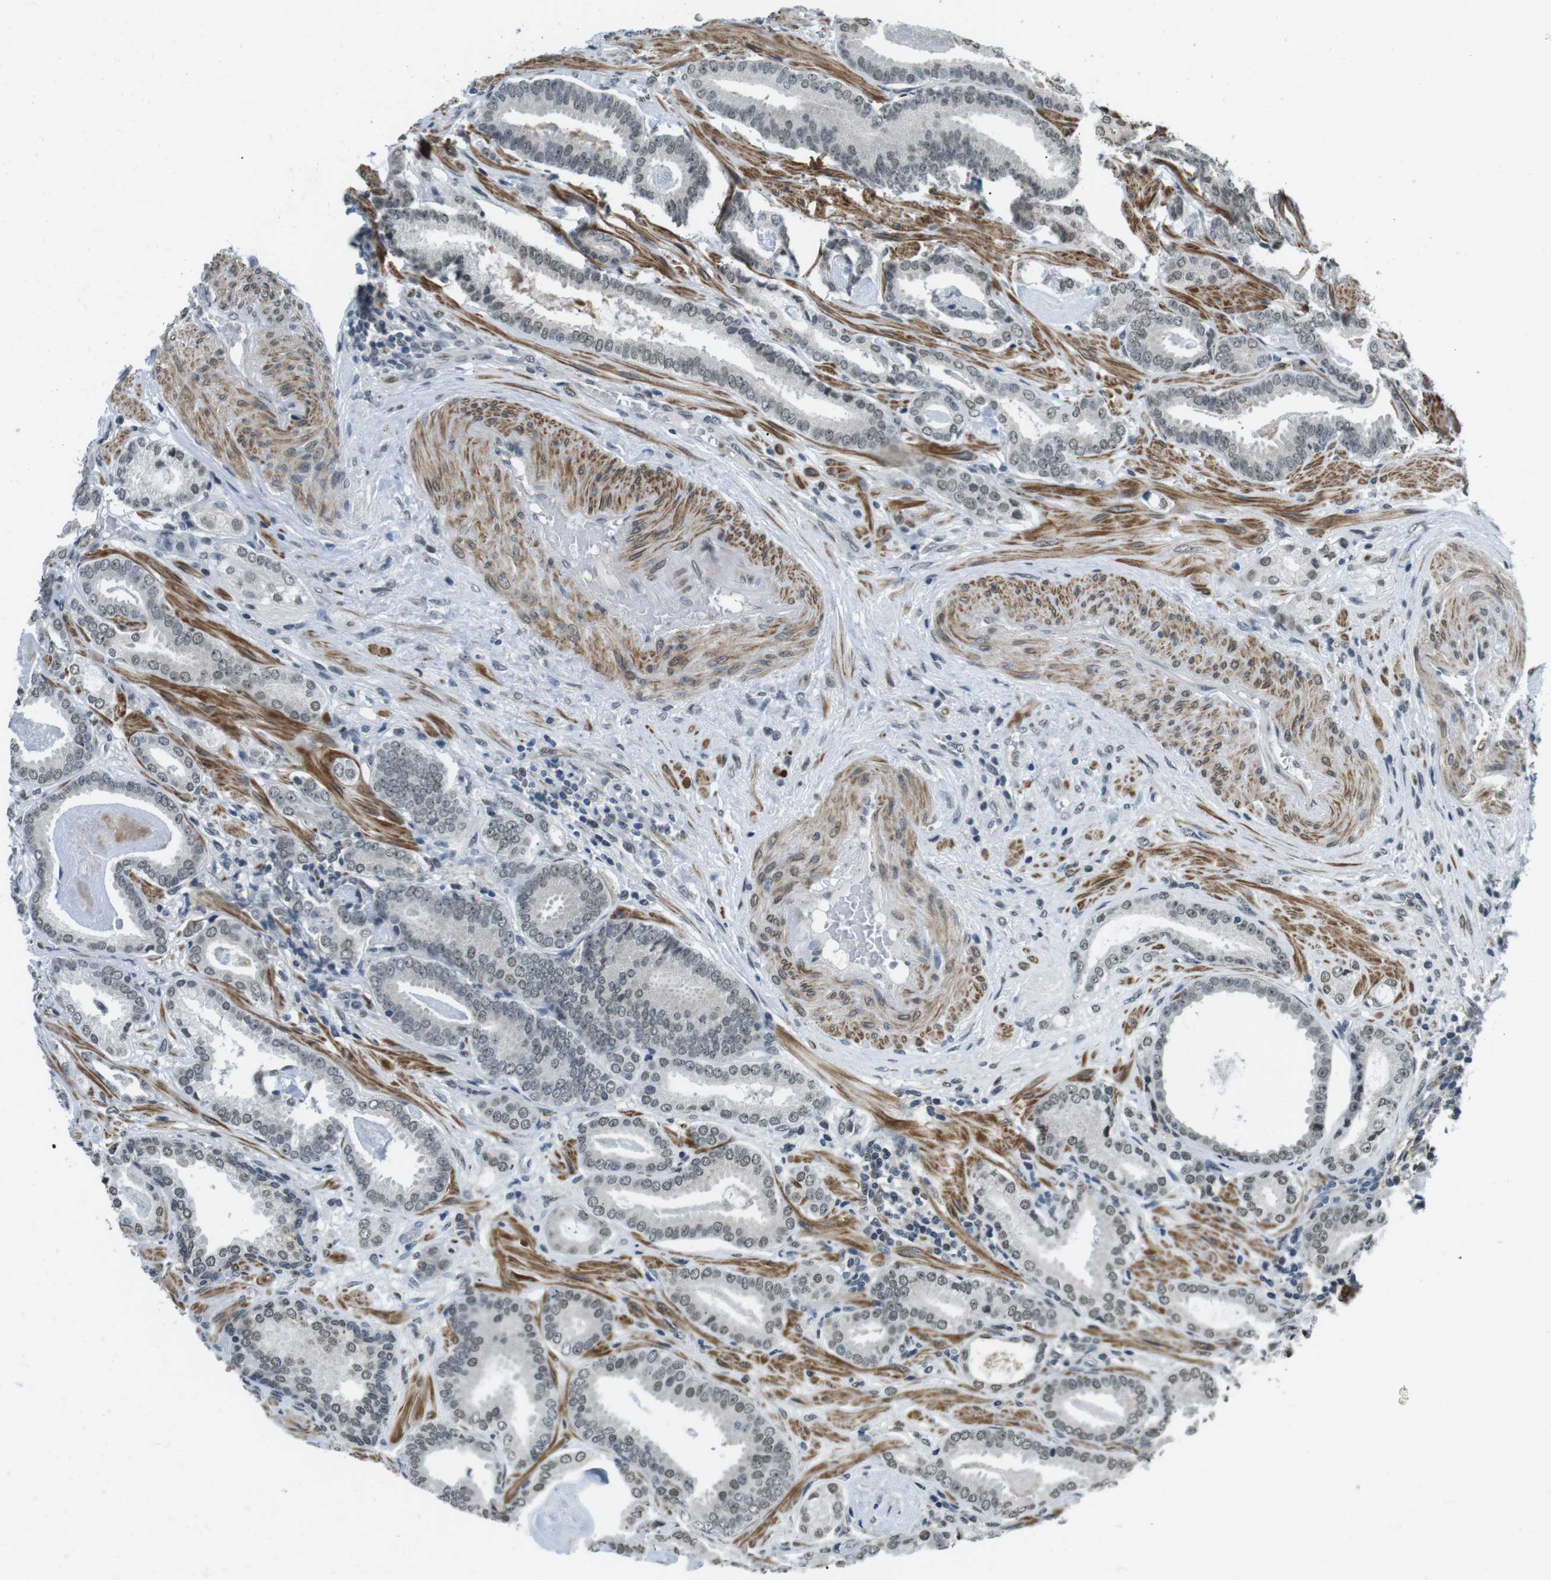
{"staining": {"intensity": "weak", "quantity": "<25%", "location": "nuclear"}, "tissue": "prostate cancer", "cell_type": "Tumor cells", "image_type": "cancer", "snomed": [{"axis": "morphology", "description": "Adenocarcinoma, Low grade"}, {"axis": "topography", "description": "Prostate"}], "caption": "An image of human prostate cancer is negative for staining in tumor cells.", "gene": "USP7", "patient": {"sex": "male", "age": 53}}